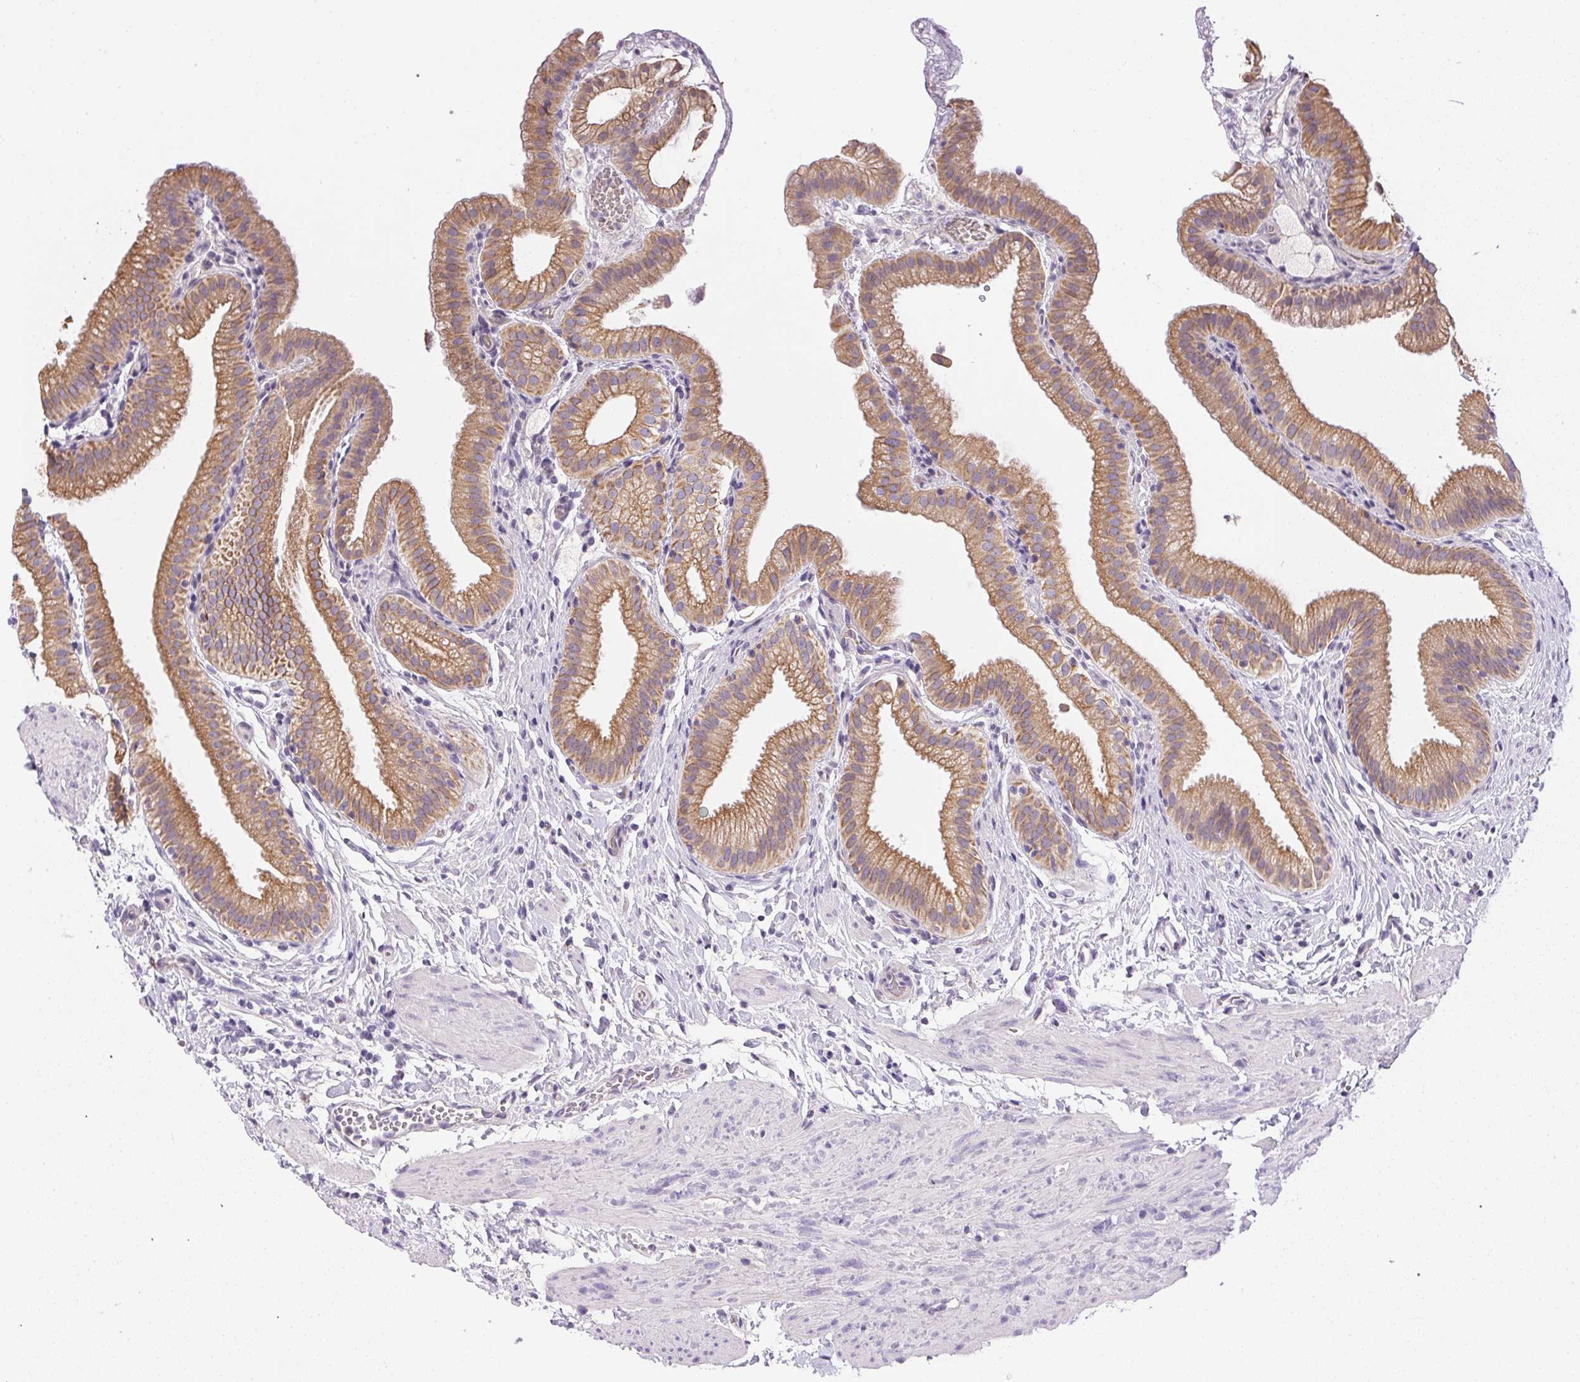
{"staining": {"intensity": "moderate", "quantity": ">75%", "location": "cytoplasmic/membranous"}, "tissue": "gallbladder", "cell_type": "Glandular cells", "image_type": "normal", "snomed": [{"axis": "morphology", "description": "Normal tissue, NOS"}, {"axis": "topography", "description": "Gallbladder"}], "caption": "Immunohistochemistry of unremarkable gallbladder exhibits medium levels of moderate cytoplasmic/membranous staining in approximately >75% of glandular cells.", "gene": "SLC17A7", "patient": {"sex": "female", "age": 63}}